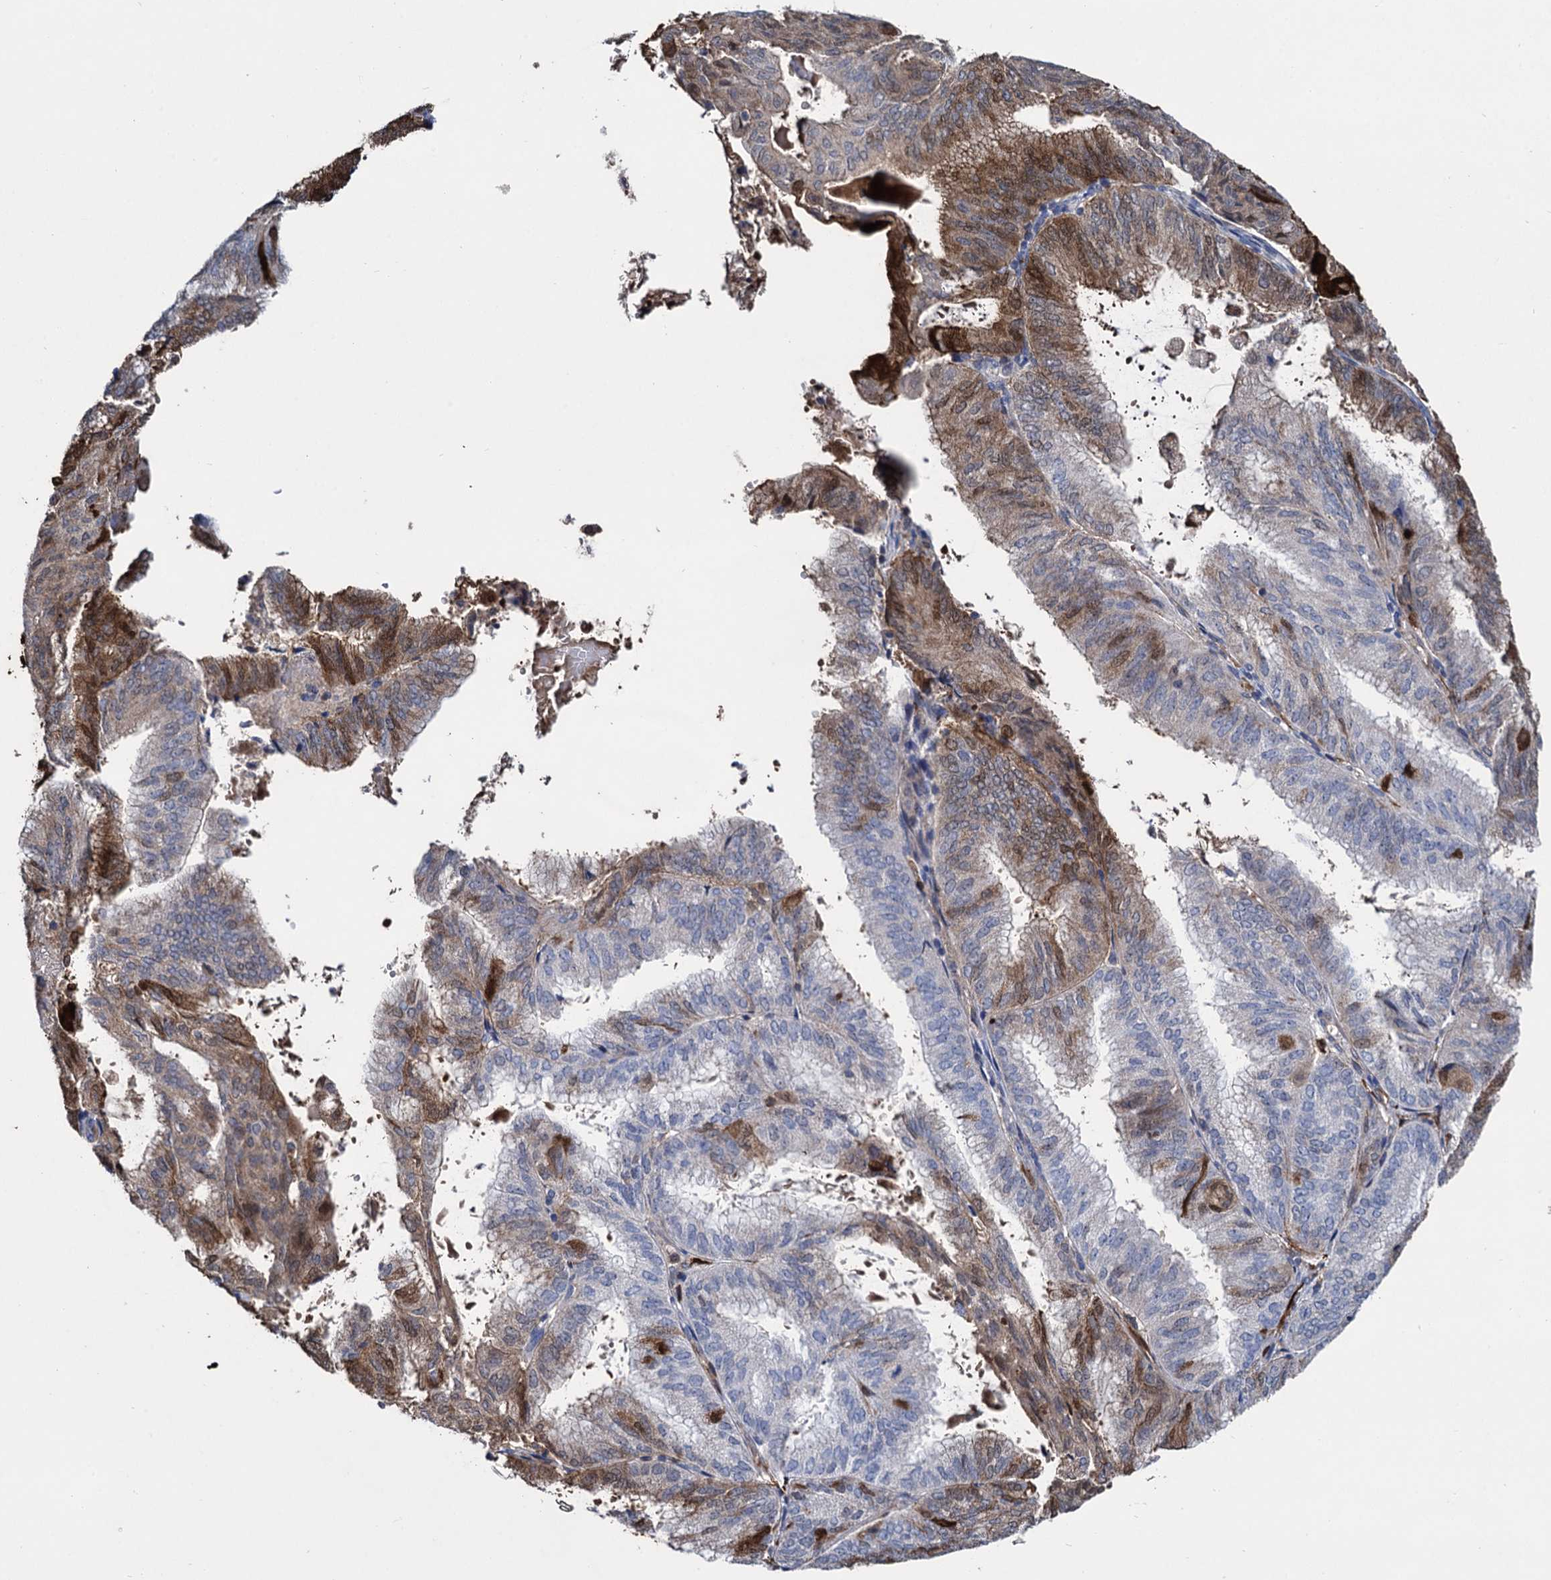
{"staining": {"intensity": "moderate", "quantity": "25%-75%", "location": "cytoplasmic/membranous"}, "tissue": "endometrial cancer", "cell_type": "Tumor cells", "image_type": "cancer", "snomed": [{"axis": "morphology", "description": "Adenocarcinoma, NOS"}, {"axis": "topography", "description": "Endometrium"}], "caption": "About 25%-75% of tumor cells in human adenocarcinoma (endometrial) reveal moderate cytoplasmic/membranous protein expression as visualized by brown immunohistochemical staining.", "gene": "FABP5", "patient": {"sex": "female", "age": 49}}